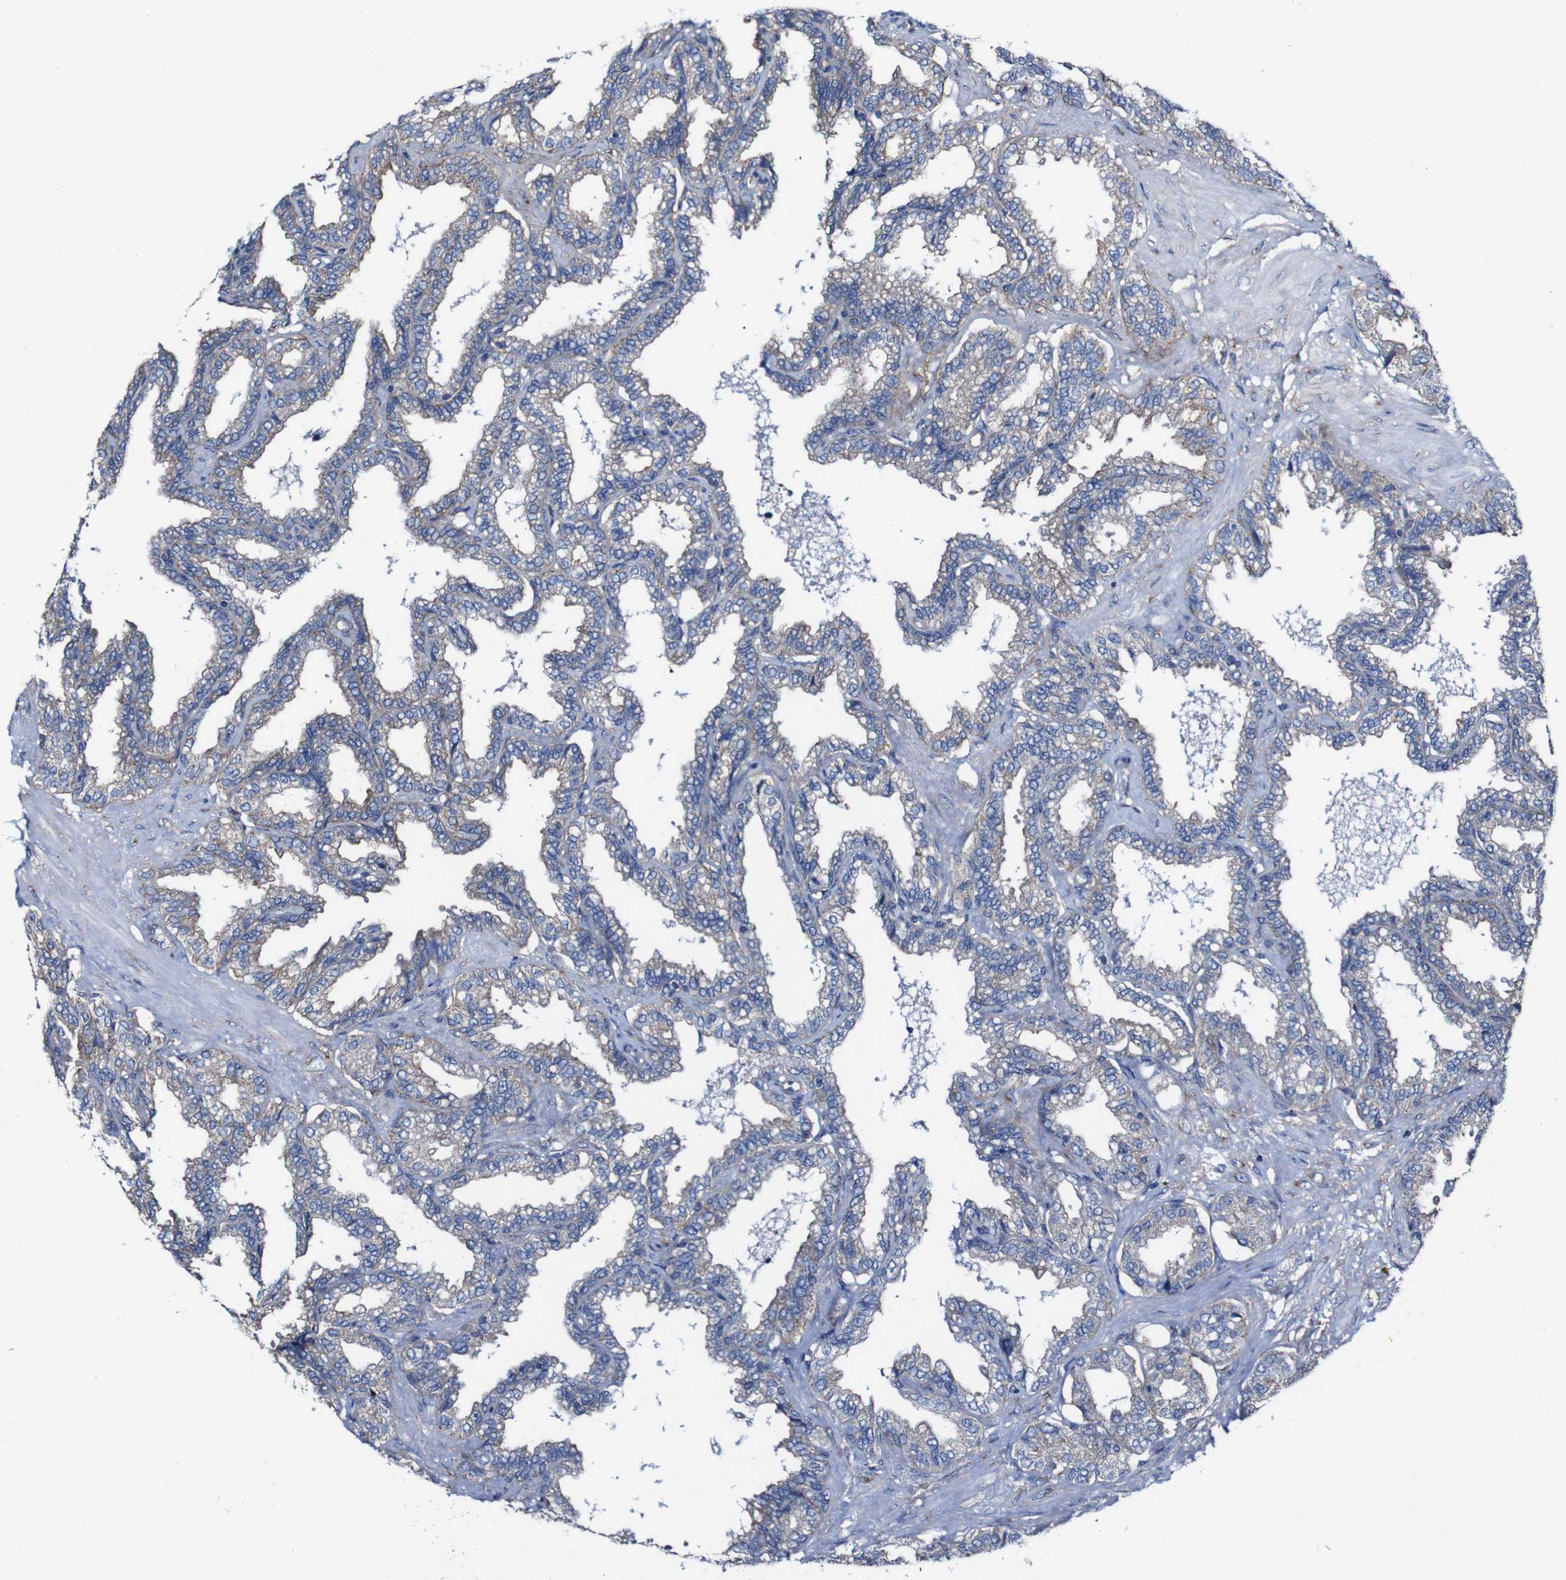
{"staining": {"intensity": "moderate", "quantity": "25%-75%", "location": "cytoplasmic/membranous"}, "tissue": "seminal vesicle", "cell_type": "Glandular cells", "image_type": "normal", "snomed": [{"axis": "morphology", "description": "Normal tissue, NOS"}, {"axis": "topography", "description": "Seminal veicle"}], "caption": "Seminal vesicle stained with DAB (3,3'-diaminobenzidine) immunohistochemistry shows medium levels of moderate cytoplasmic/membranous positivity in approximately 25%-75% of glandular cells.", "gene": "CSF1R", "patient": {"sex": "male", "age": 46}}